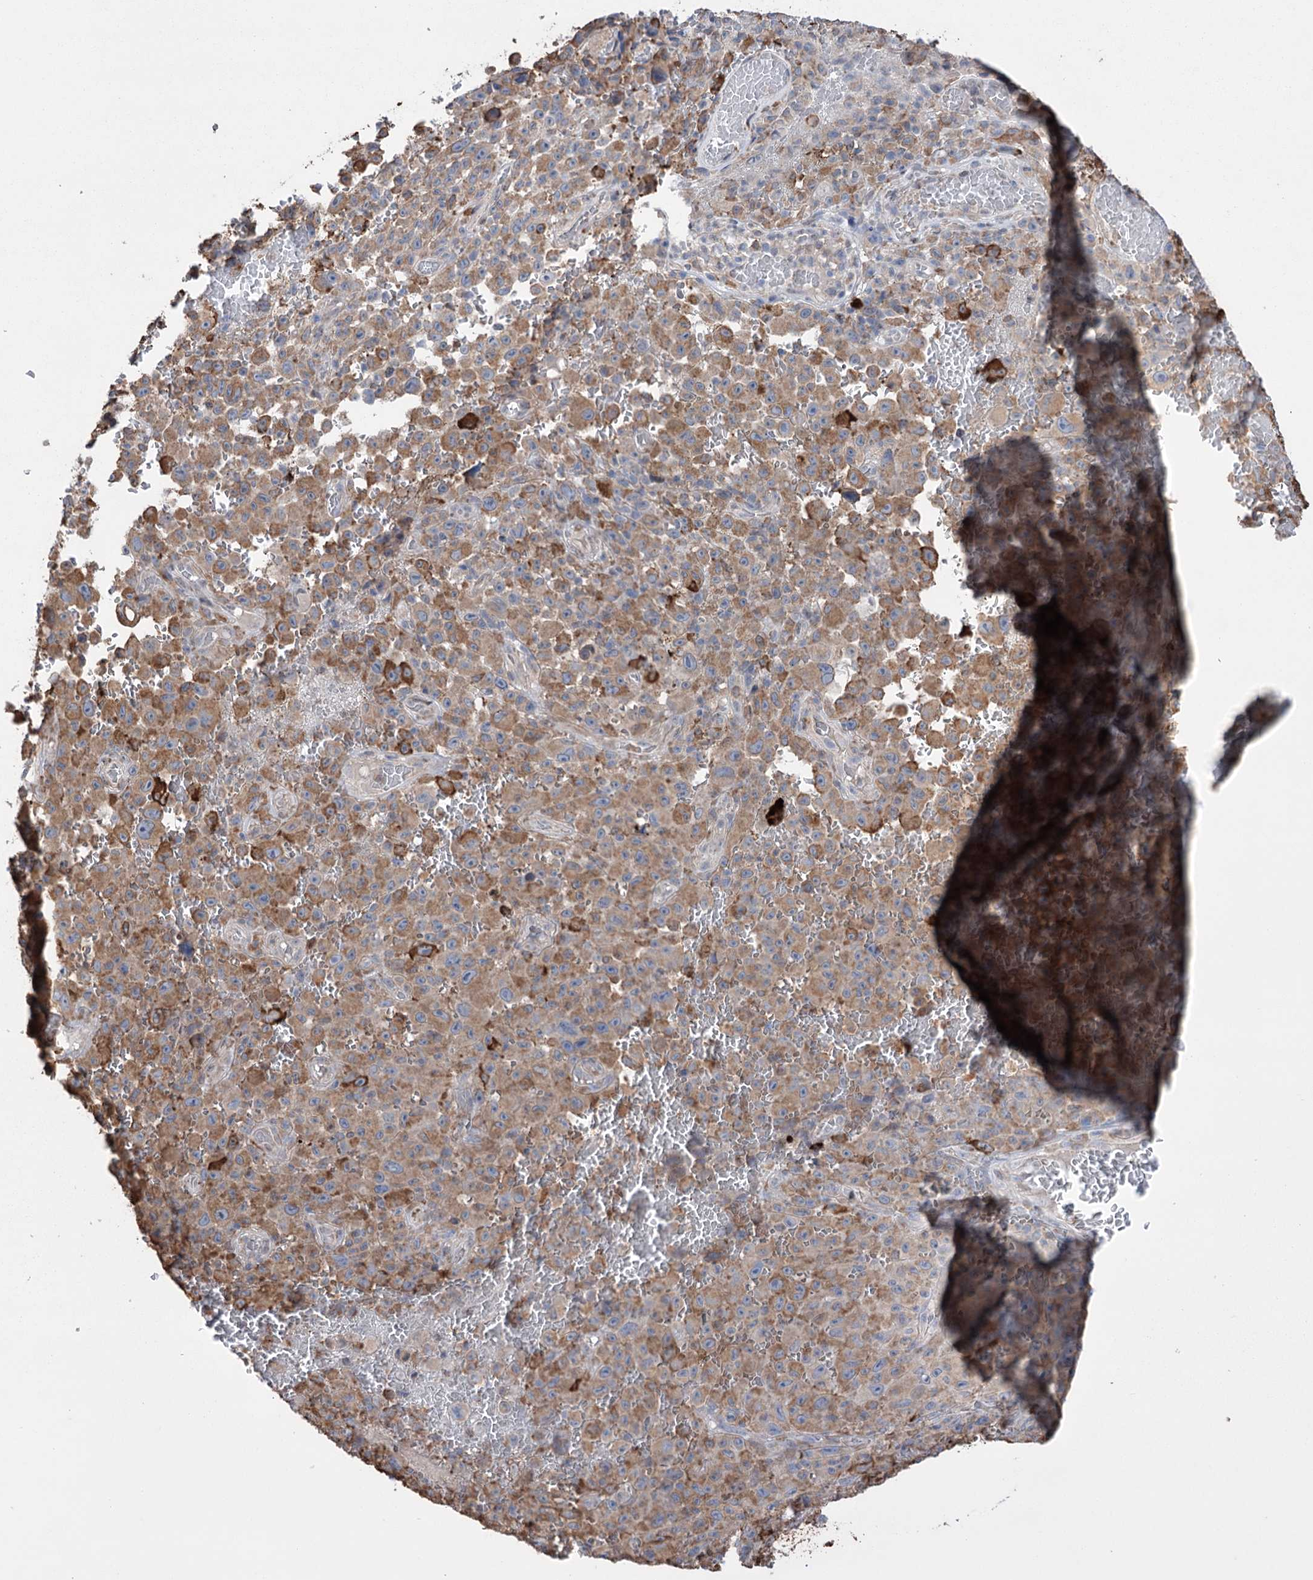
{"staining": {"intensity": "moderate", "quantity": "25%-75%", "location": "cytoplasmic/membranous"}, "tissue": "melanoma", "cell_type": "Tumor cells", "image_type": "cancer", "snomed": [{"axis": "morphology", "description": "Malignant melanoma, NOS"}, {"axis": "topography", "description": "Skin"}], "caption": "Immunohistochemical staining of human malignant melanoma exhibits medium levels of moderate cytoplasmic/membranous staining in about 25%-75% of tumor cells.", "gene": "TRIM71", "patient": {"sex": "female", "age": 82}}